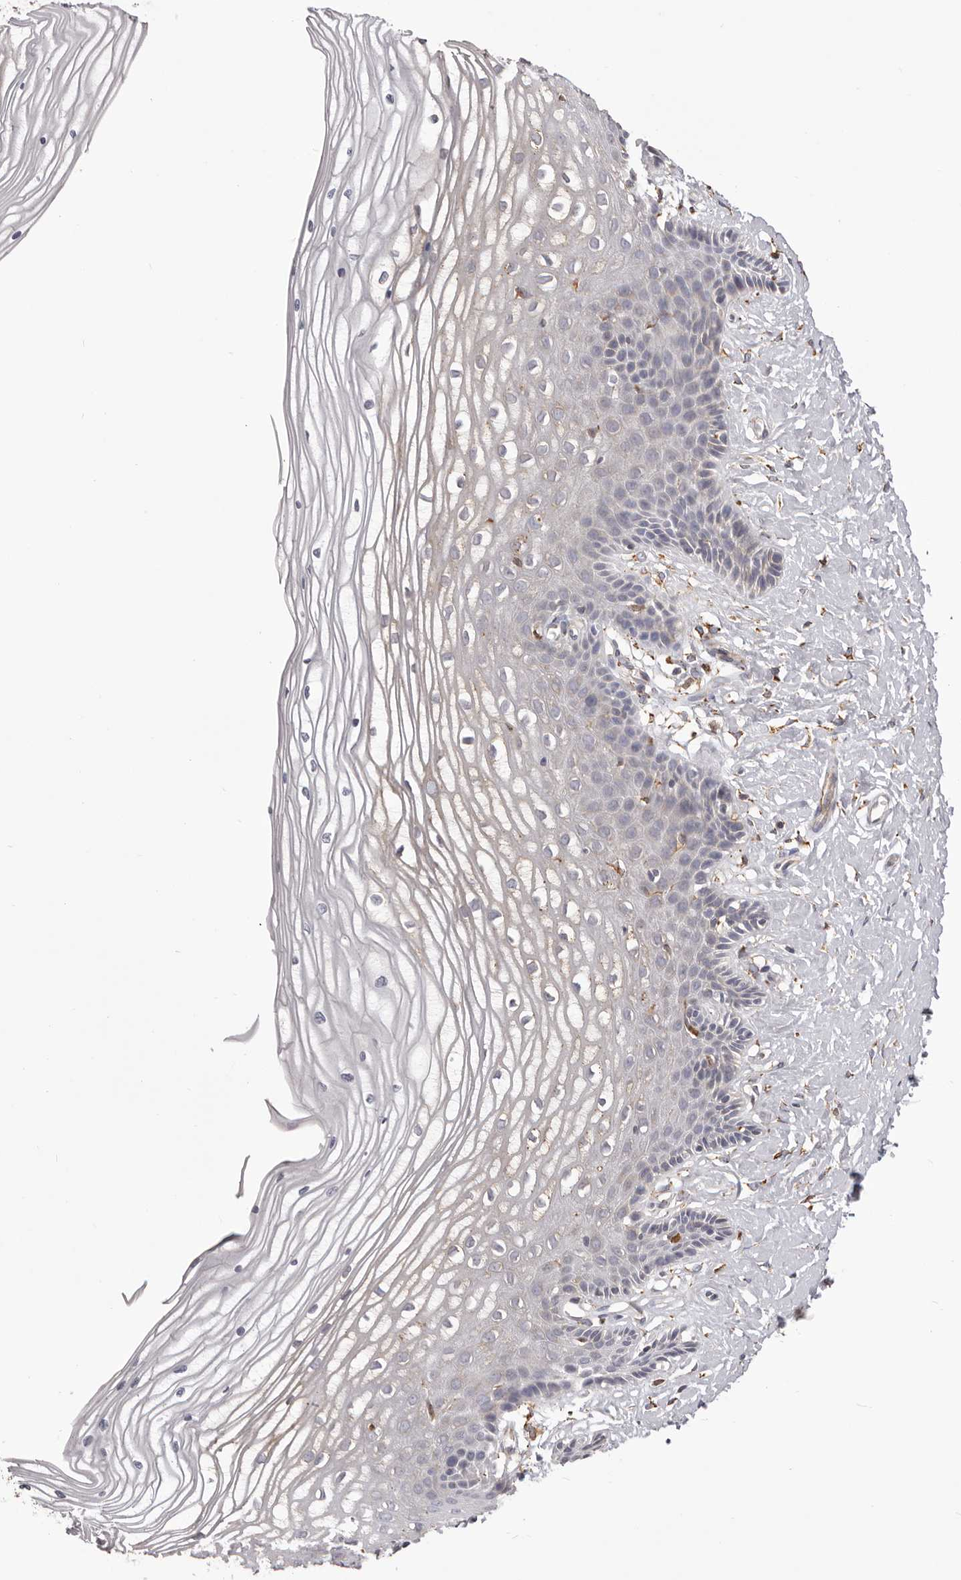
{"staining": {"intensity": "weak", "quantity": "25%-75%", "location": "cytoplasmic/membranous"}, "tissue": "vagina", "cell_type": "Squamous epithelial cells", "image_type": "normal", "snomed": [{"axis": "morphology", "description": "Normal tissue, NOS"}, {"axis": "topography", "description": "Vagina"}, {"axis": "topography", "description": "Cervix"}], "caption": "Immunohistochemical staining of benign human vagina exhibits weak cytoplasmic/membranous protein staining in about 25%-75% of squamous epithelial cells.", "gene": "QRSL1", "patient": {"sex": "female", "age": 40}}